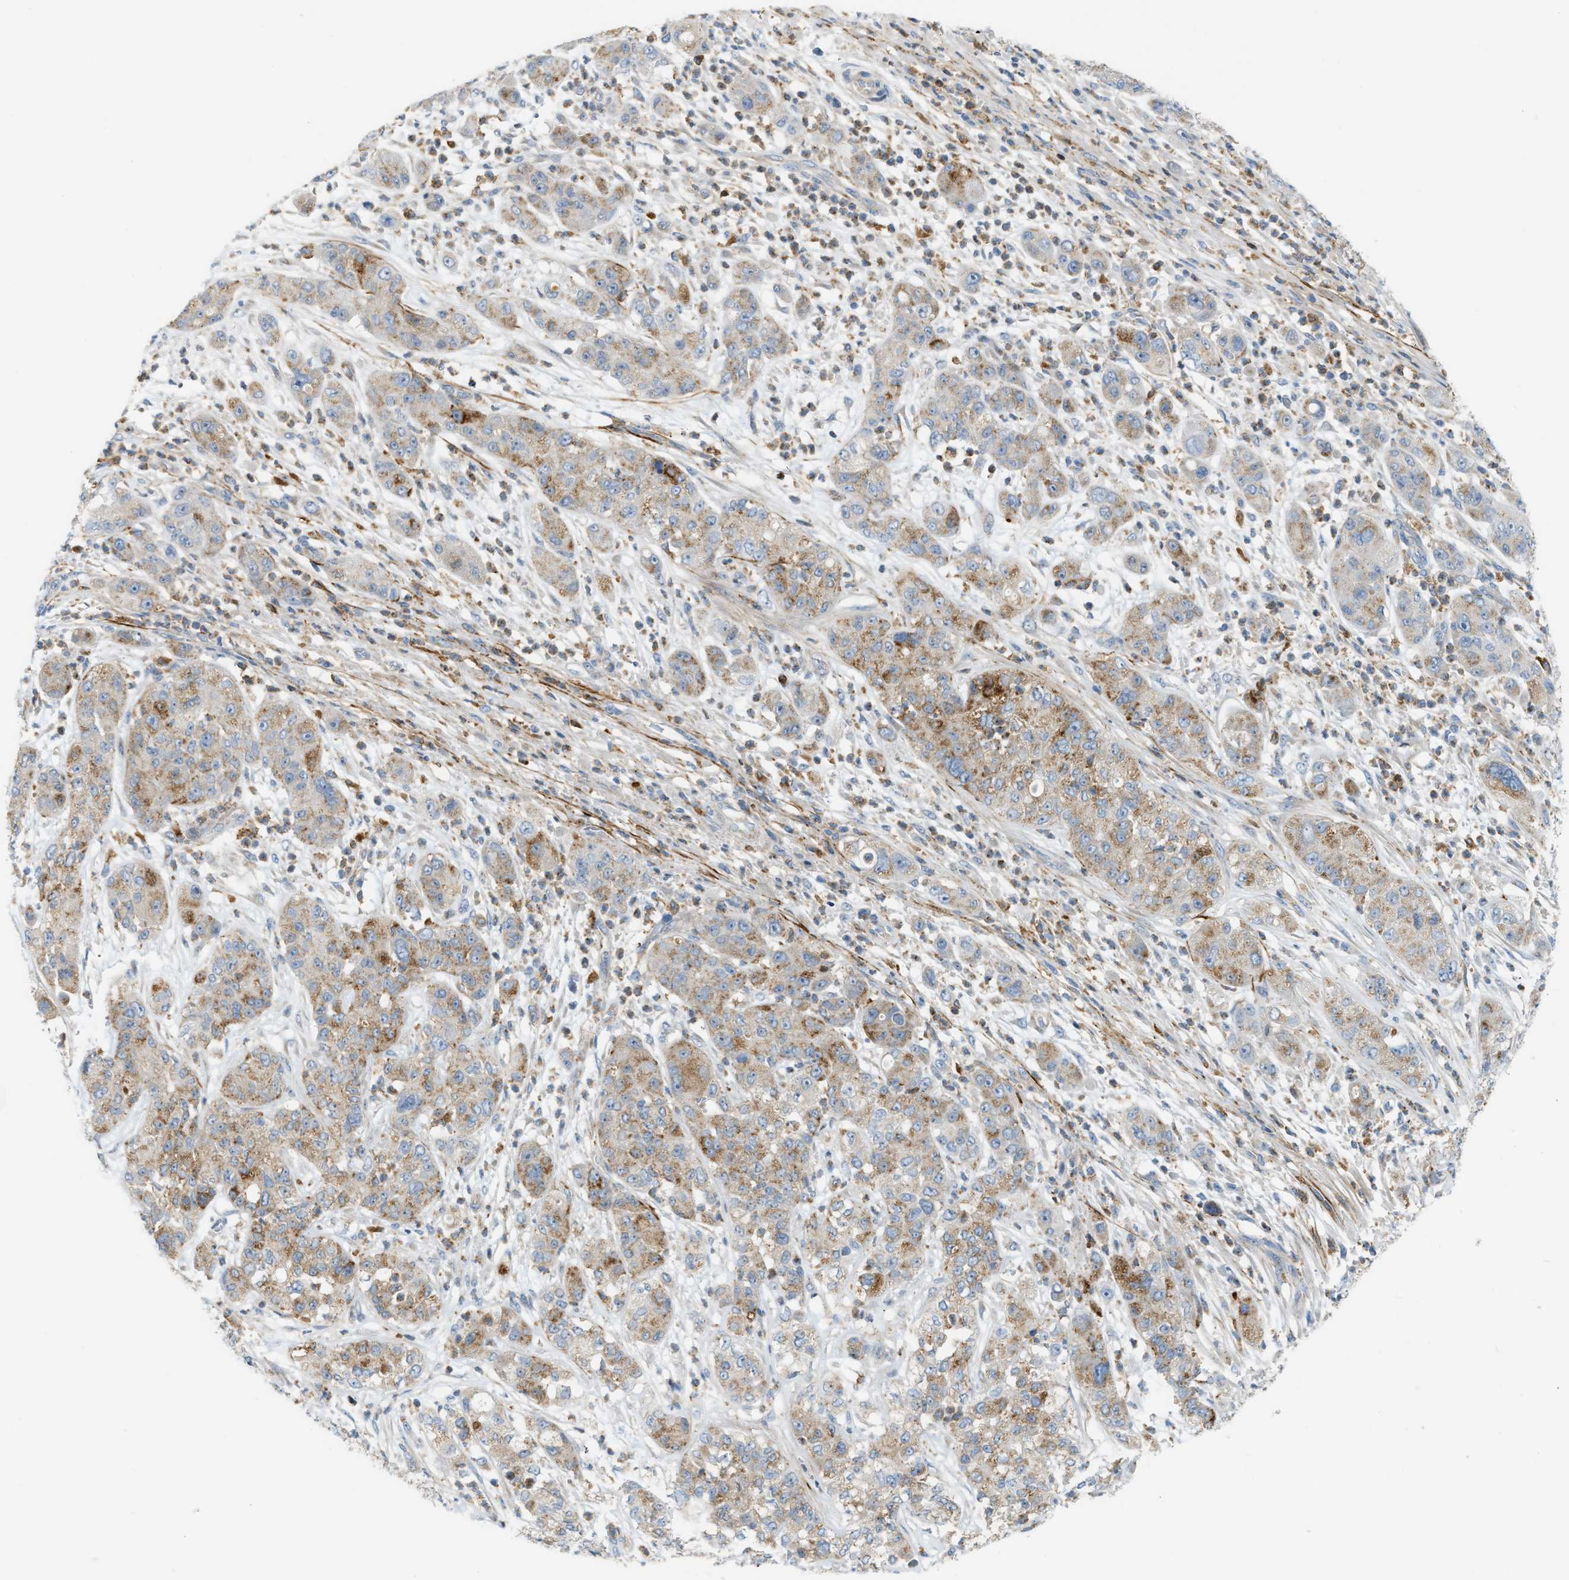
{"staining": {"intensity": "moderate", "quantity": ">75%", "location": "cytoplasmic/membranous"}, "tissue": "pancreatic cancer", "cell_type": "Tumor cells", "image_type": "cancer", "snomed": [{"axis": "morphology", "description": "Adenocarcinoma, NOS"}, {"axis": "topography", "description": "Pancreas"}], "caption": "Pancreatic cancer (adenocarcinoma) stained for a protein displays moderate cytoplasmic/membranous positivity in tumor cells.", "gene": "LMBRD1", "patient": {"sex": "female", "age": 78}}